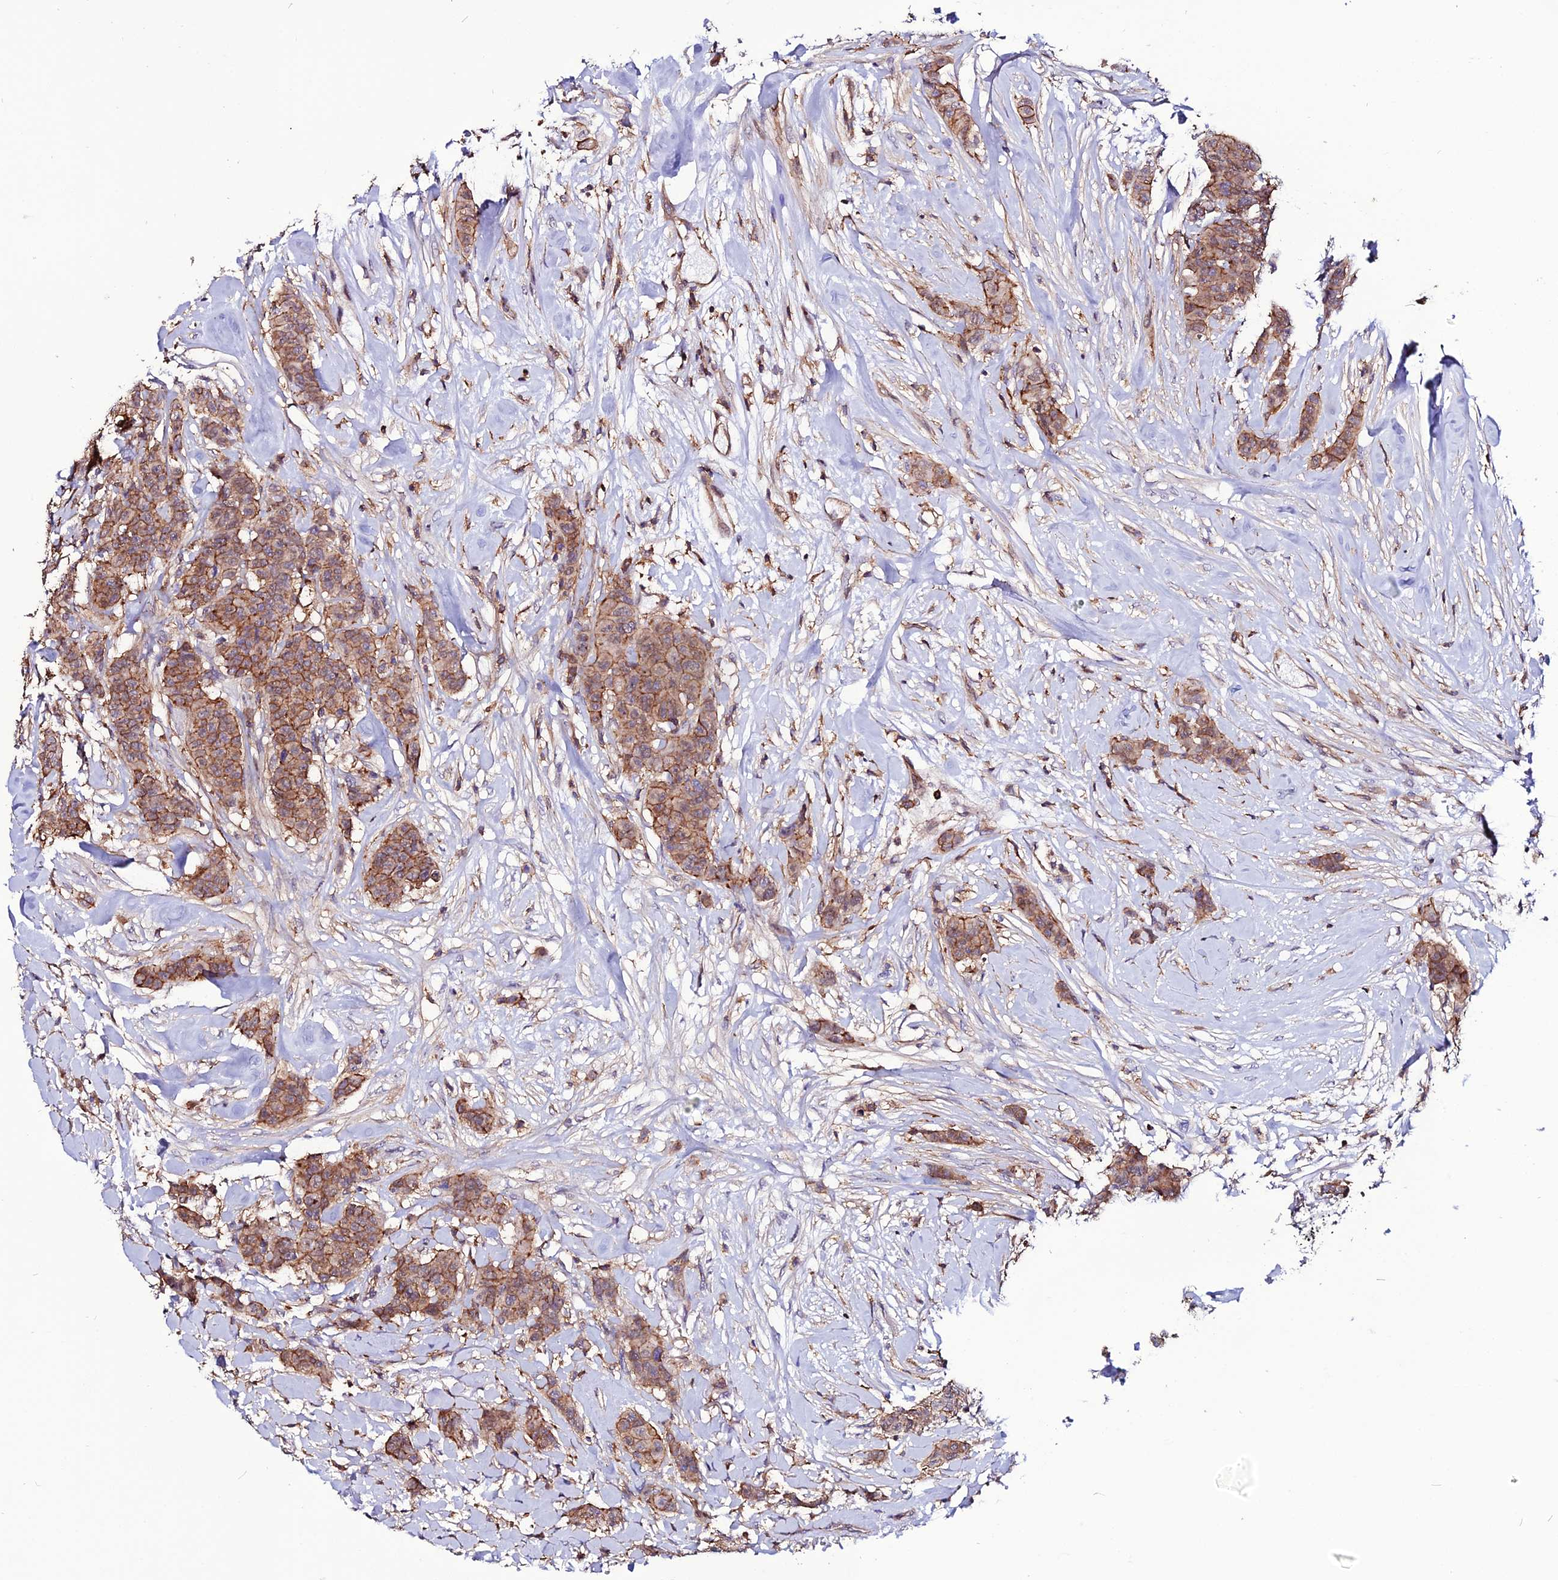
{"staining": {"intensity": "moderate", "quantity": ">75%", "location": "cytoplasmic/membranous"}, "tissue": "breast cancer", "cell_type": "Tumor cells", "image_type": "cancer", "snomed": [{"axis": "morphology", "description": "Duct carcinoma"}, {"axis": "topography", "description": "Breast"}], "caption": "Human breast cancer stained for a protein (brown) displays moderate cytoplasmic/membranous positive staining in approximately >75% of tumor cells.", "gene": "USP17L15", "patient": {"sex": "female", "age": 40}}